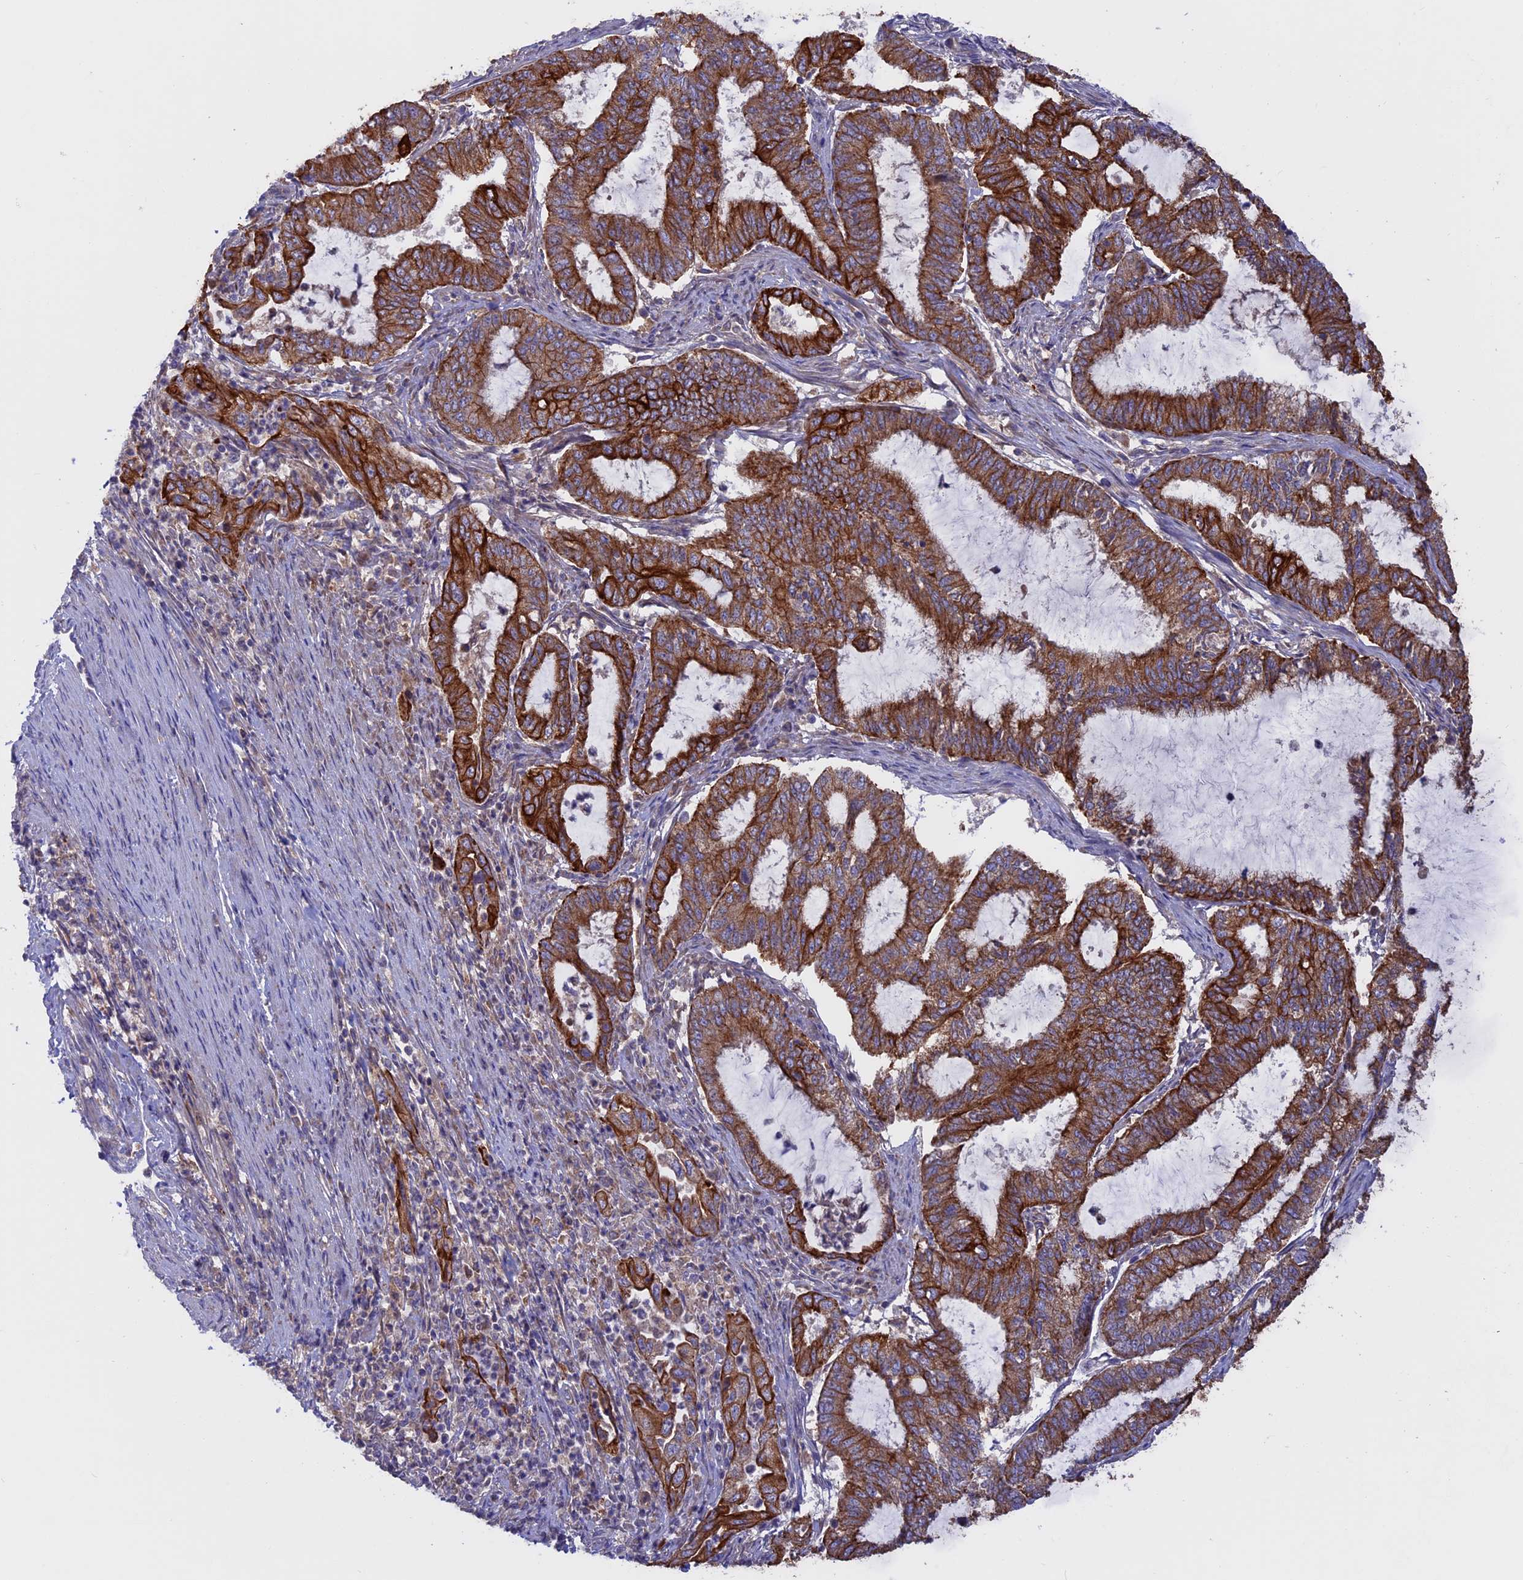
{"staining": {"intensity": "strong", "quantity": ">75%", "location": "cytoplasmic/membranous"}, "tissue": "endometrial cancer", "cell_type": "Tumor cells", "image_type": "cancer", "snomed": [{"axis": "morphology", "description": "Adenocarcinoma, NOS"}, {"axis": "topography", "description": "Endometrium"}], "caption": "IHC of endometrial adenocarcinoma displays high levels of strong cytoplasmic/membranous expression in approximately >75% of tumor cells.", "gene": "PTPN9", "patient": {"sex": "female", "age": 51}}